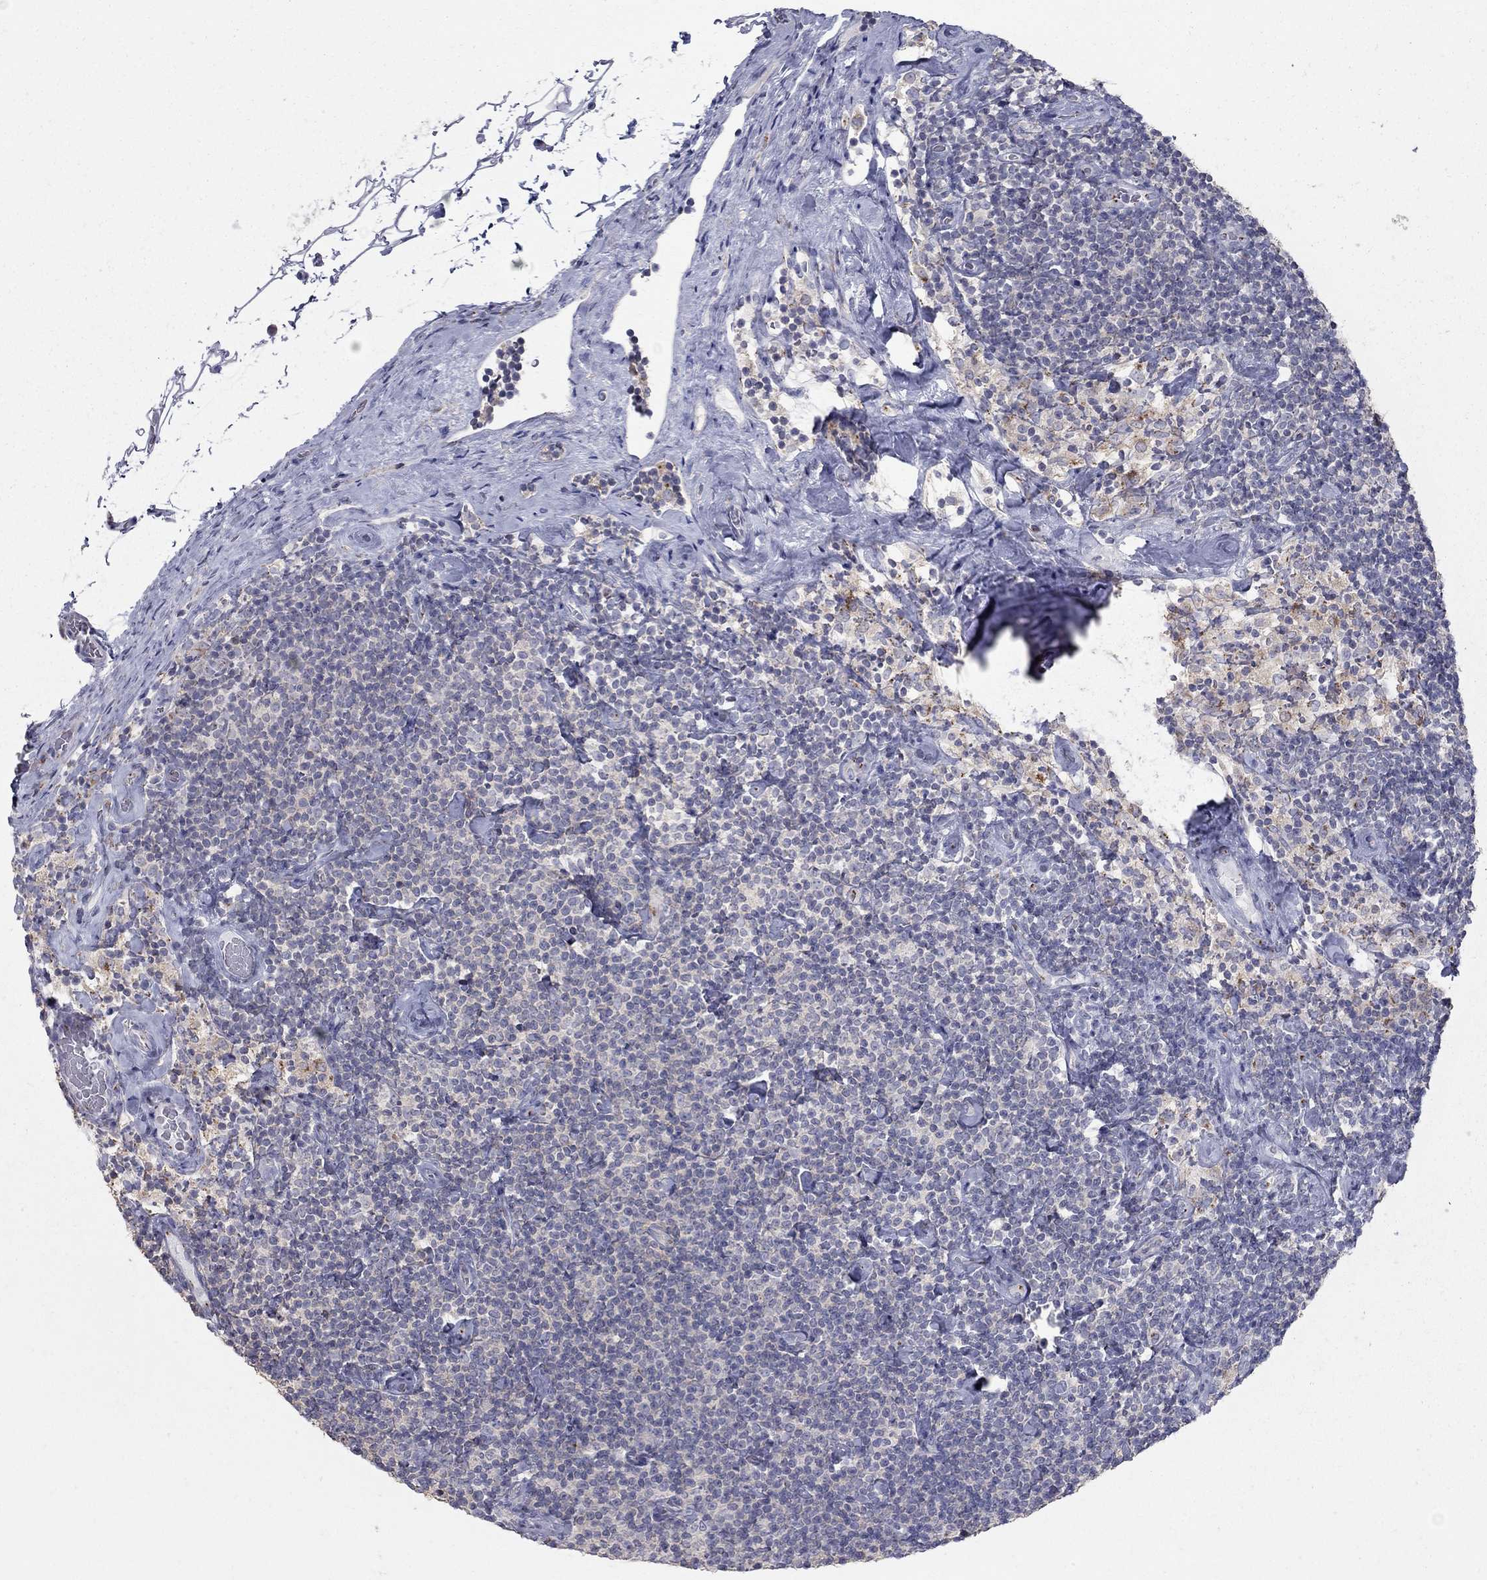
{"staining": {"intensity": "negative", "quantity": "none", "location": "none"}, "tissue": "lymphoma", "cell_type": "Tumor cells", "image_type": "cancer", "snomed": [{"axis": "morphology", "description": "Malignant lymphoma, non-Hodgkin's type, Low grade"}, {"axis": "topography", "description": "Lymph node"}], "caption": "This is an immunohistochemistry micrograph of lymphoma. There is no staining in tumor cells.", "gene": "KIAA0319L", "patient": {"sex": "male", "age": 81}}